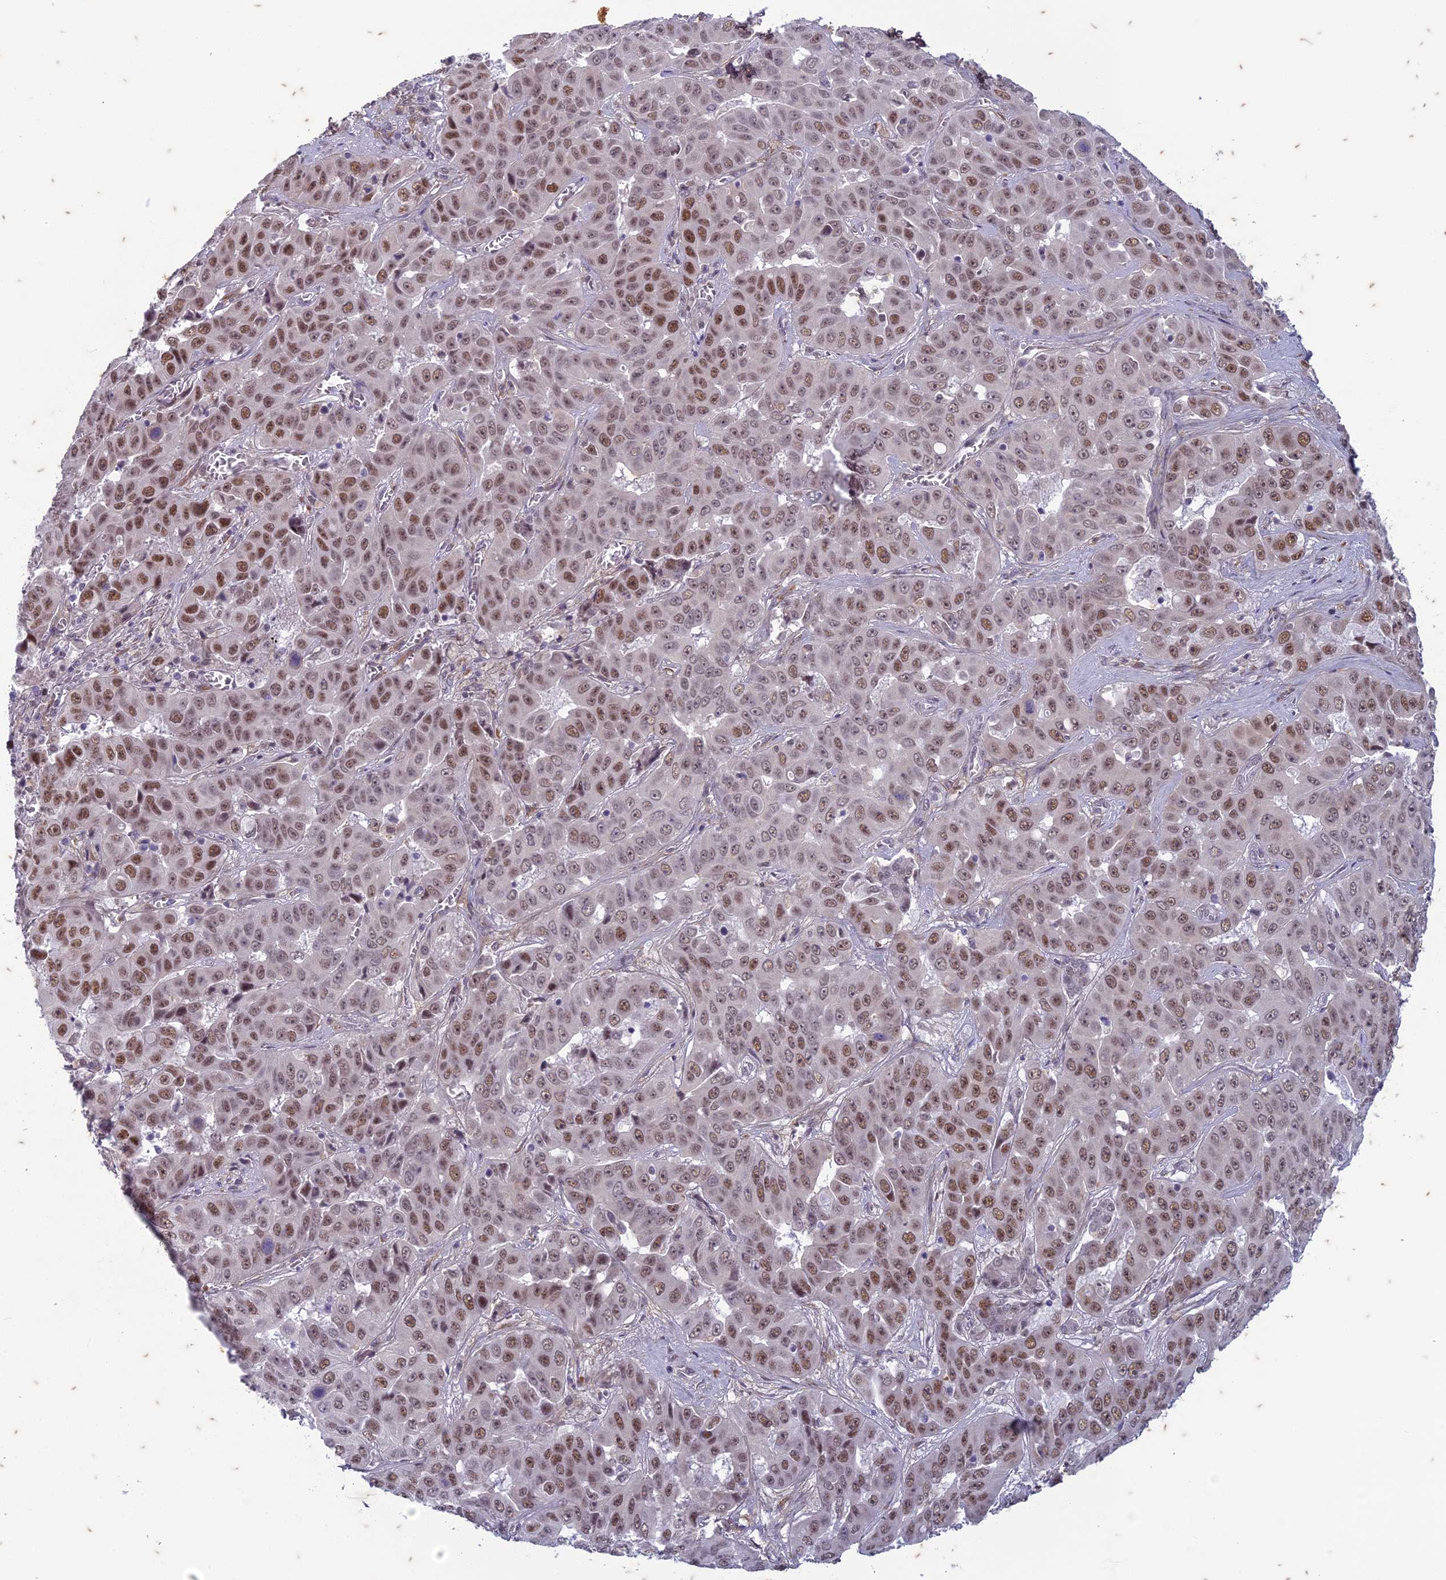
{"staining": {"intensity": "moderate", "quantity": ">75%", "location": "nuclear"}, "tissue": "liver cancer", "cell_type": "Tumor cells", "image_type": "cancer", "snomed": [{"axis": "morphology", "description": "Cholangiocarcinoma"}, {"axis": "topography", "description": "Liver"}], "caption": "A micrograph of liver cancer (cholangiocarcinoma) stained for a protein demonstrates moderate nuclear brown staining in tumor cells.", "gene": "PABPN1L", "patient": {"sex": "female", "age": 52}}